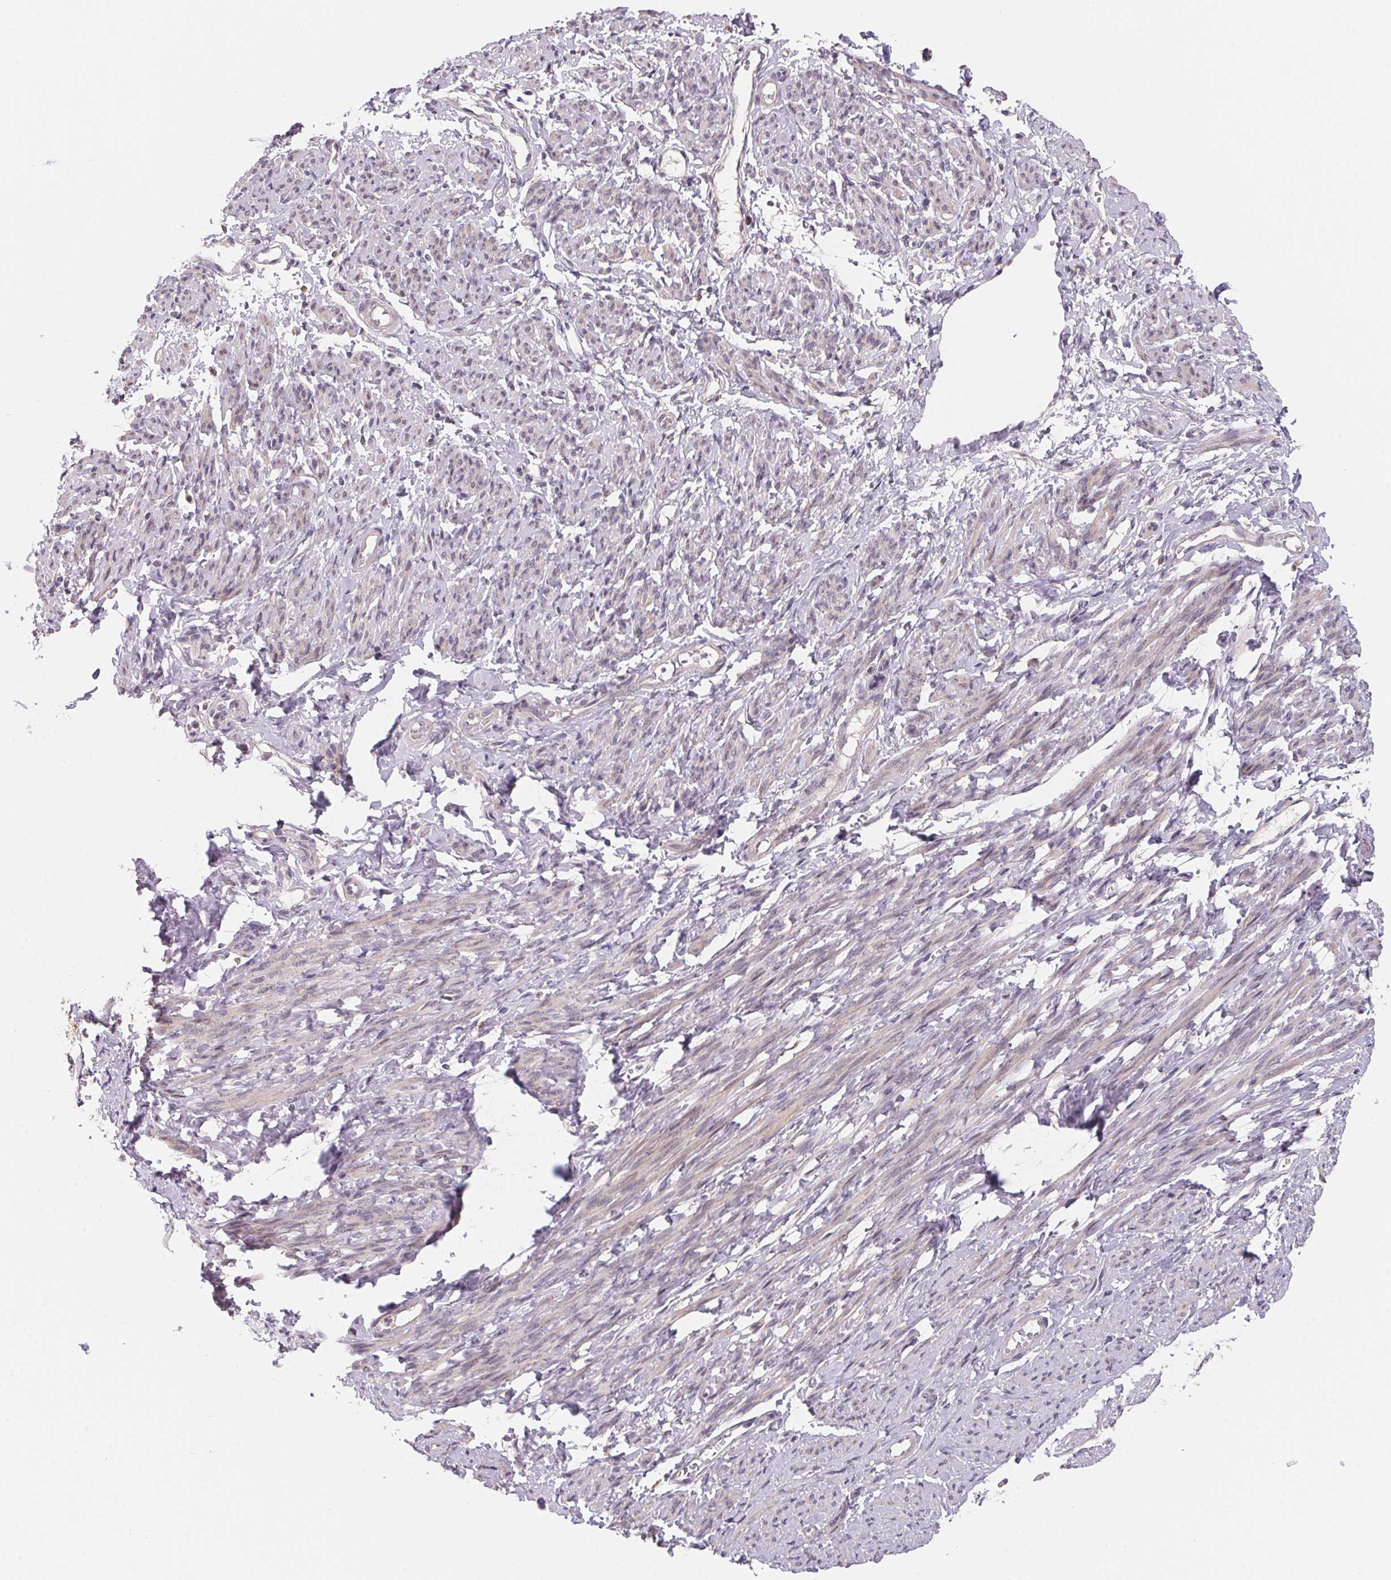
{"staining": {"intensity": "weak", "quantity": "<25%", "location": "cytoplasmic/membranous"}, "tissue": "smooth muscle", "cell_type": "Smooth muscle cells", "image_type": "normal", "snomed": [{"axis": "morphology", "description": "Normal tissue, NOS"}, {"axis": "topography", "description": "Smooth muscle"}], "caption": "DAB immunohistochemical staining of normal human smooth muscle demonstrates no significant positivity in smooth muscle cells.", "gene": "KIFC1", "patient": {"sex": "female", "age": 65}}